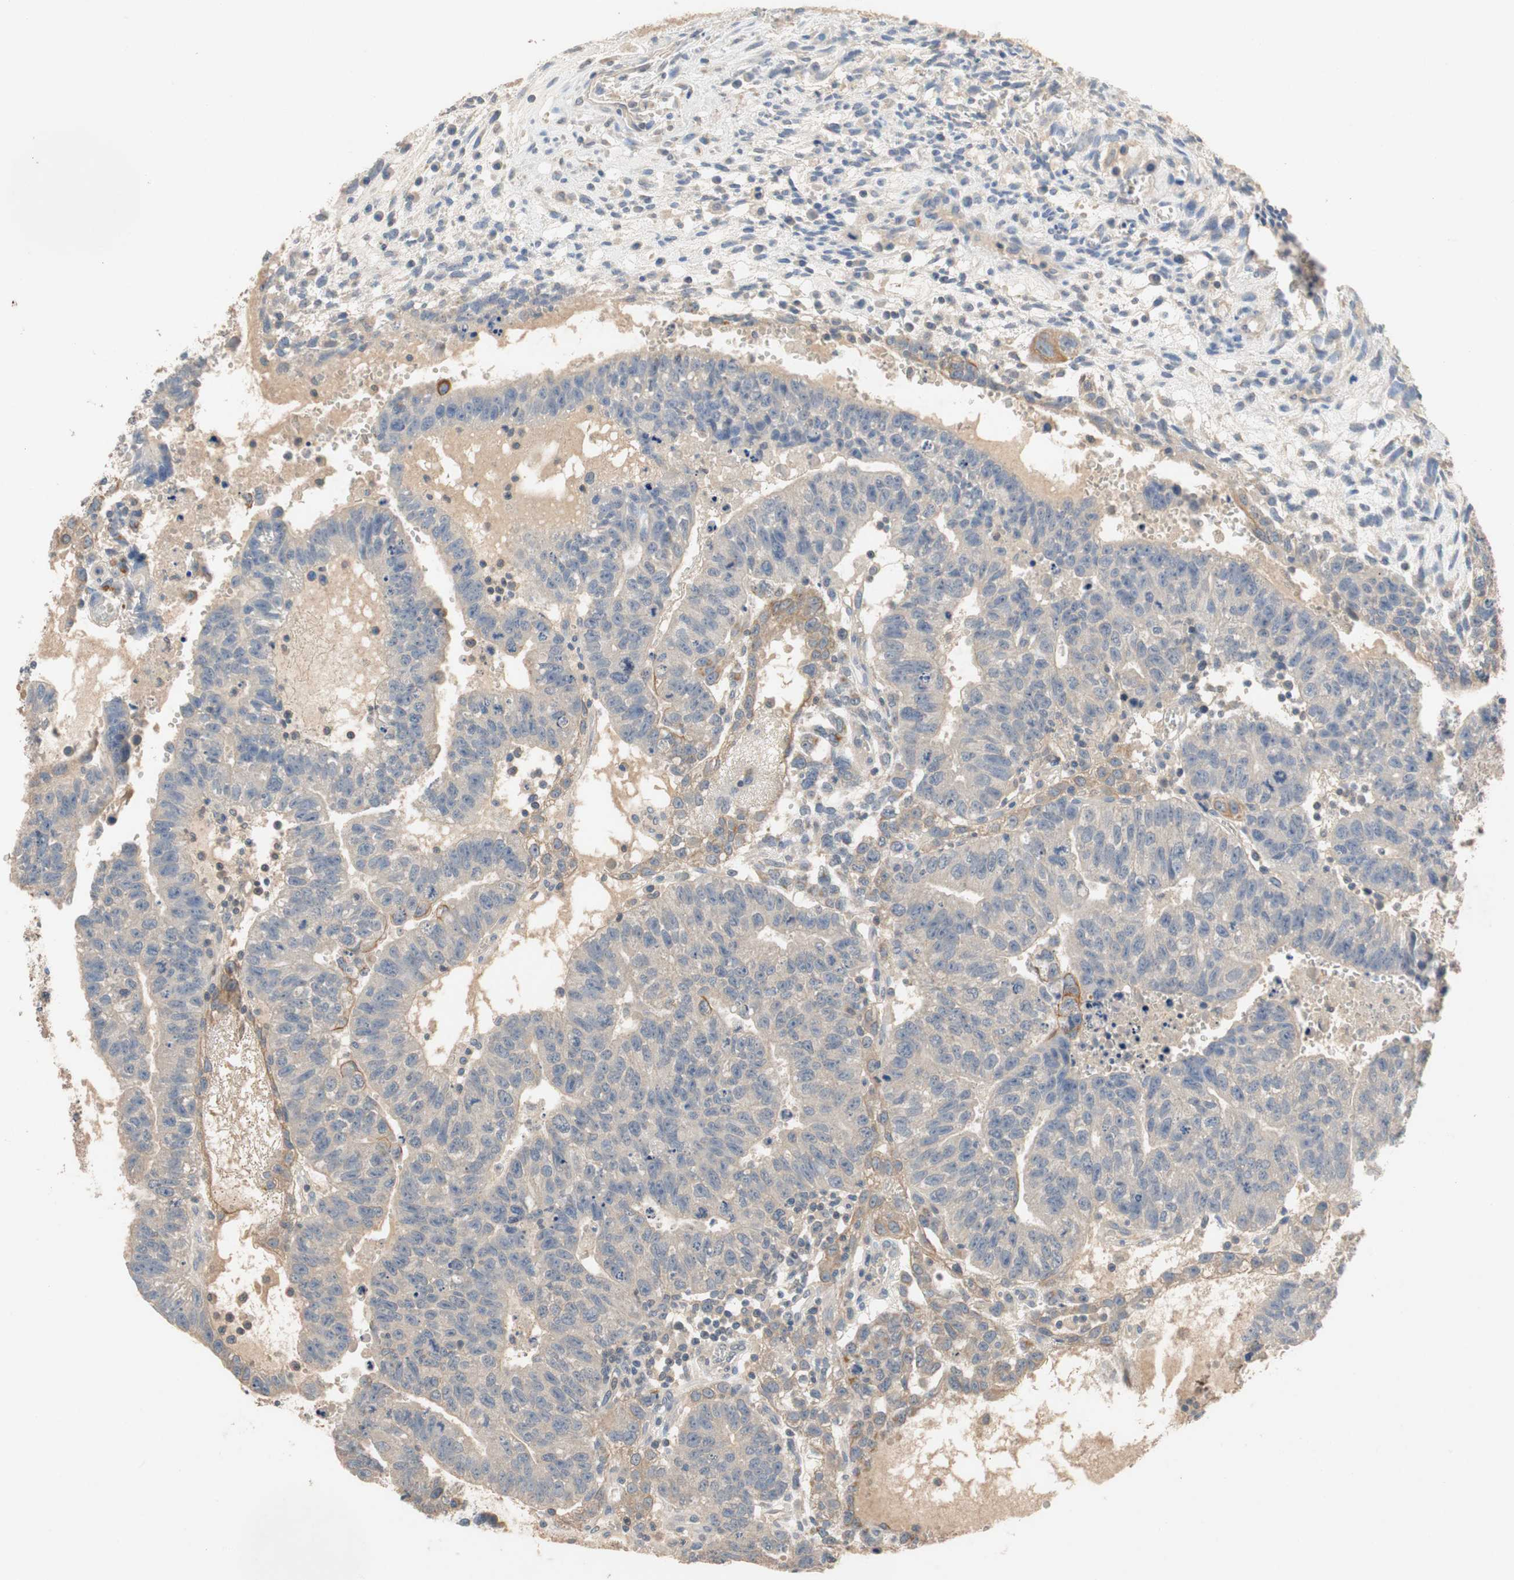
{"staining": {"intensity": "weak", "quantity": ">75%", "location": "cytoplasmic/membranous"}, "tissue": "testis cancer", "cell_type": "Tumor cells", "image_type": "cancer", "snomed": [{"axis": "morphology", "description": "Seminoma, NOS"}, {"axis": "morphology", "description": "Carcinoma, Embryonal, NOS"}, {"axis": "topography", "description": "Testis"}], "caption": "A high-resolution image shows IHC staining of testis embryonal carcinoma, which exhibits weak cytoplasmic/membranous expression in approximately >75% of tumor cells. (Brightfield microscopy of DAB IHC at high magnification).", "gene": "ADAP1", "patient": {"sex": "male", "age": 52}}